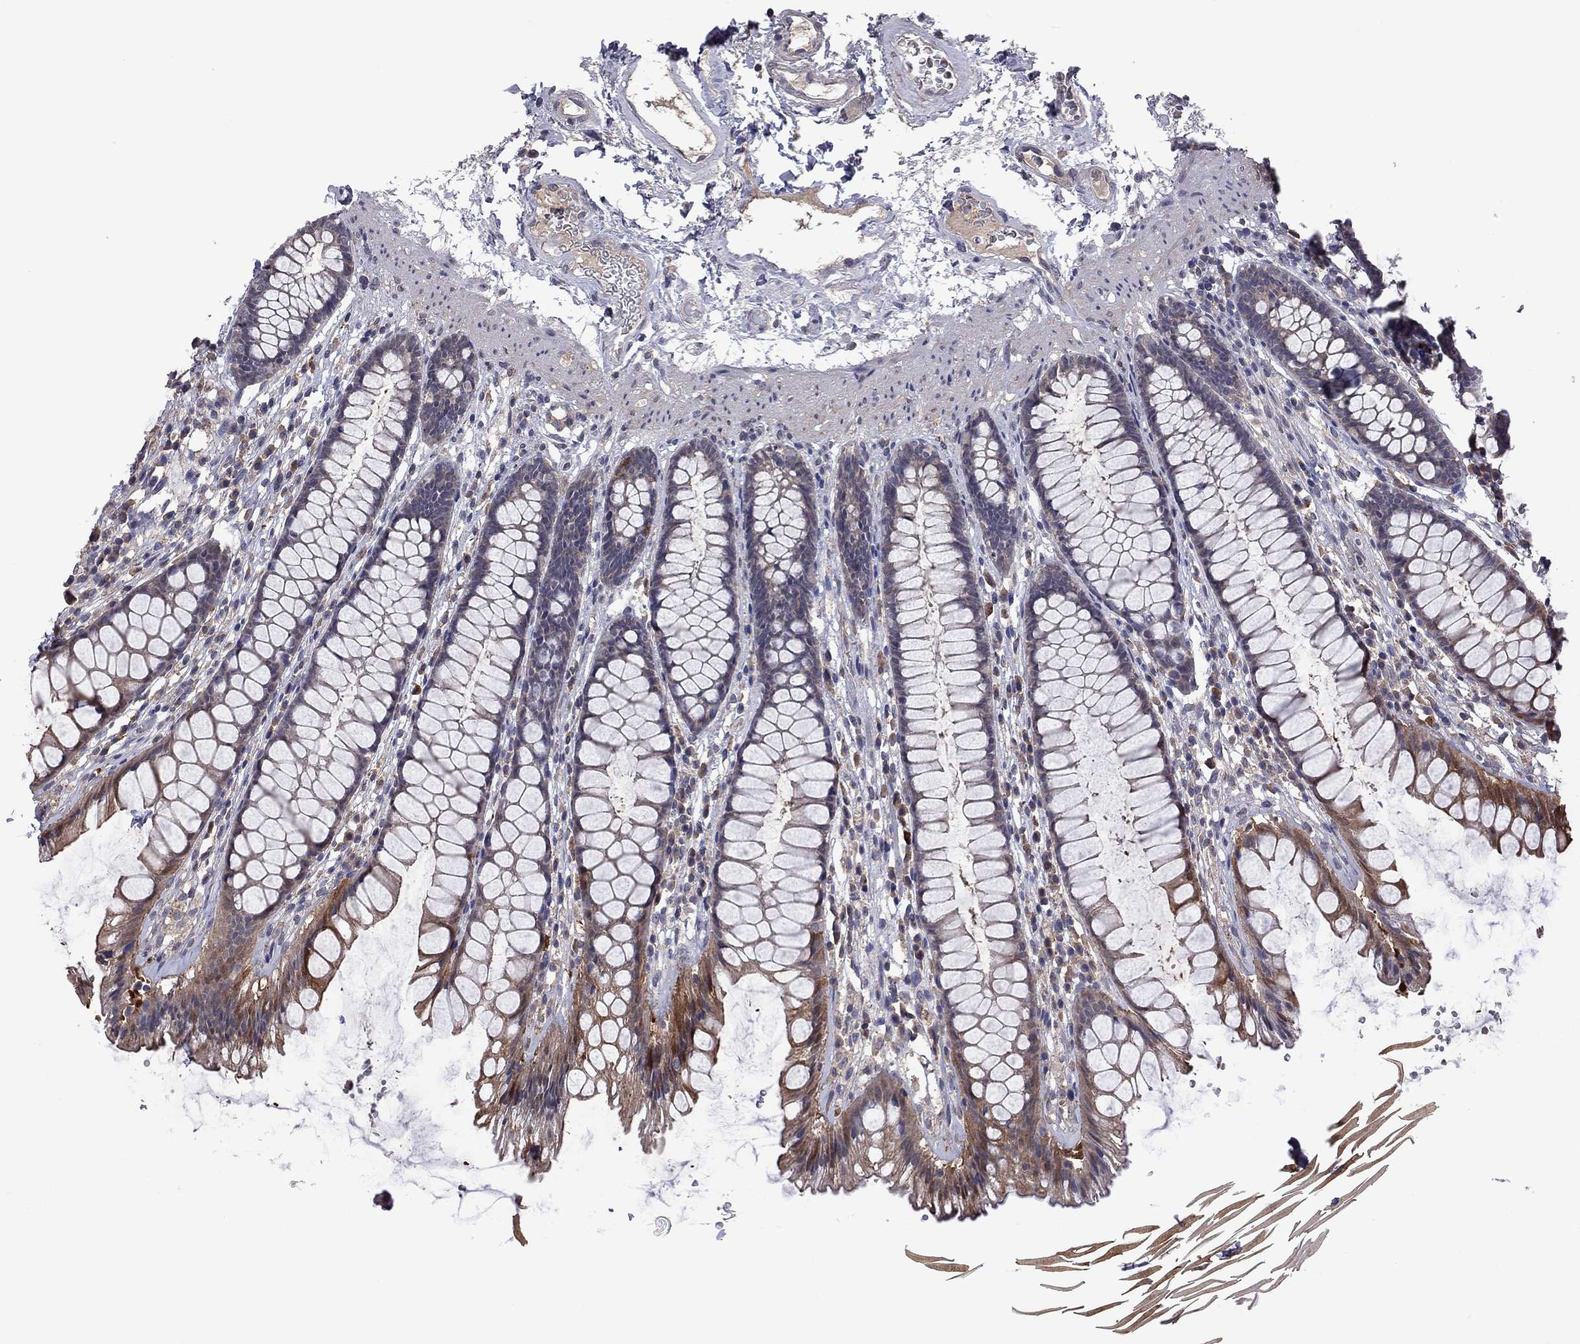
{"staining": {"intensity": "strong", "quantity": "<25%", "location": "cytoplasmic/membranous"}, "tissue": "rectum", "cell_type": "Glandular cells", "image_type": "normal", "snomed": [{"axis": "morphology", "description": "Normal tissue, NOS"}, {"axis": "topography", "description": "Rectum"}], "caption": "Brown immunohistochemical staining in unremarkable human rectum shows strong cytoplasmic/membranous positivity in about <25% of glandular cells.", "gene": "TSNARE1", "patient": {"sex": "male", "age": 72}}